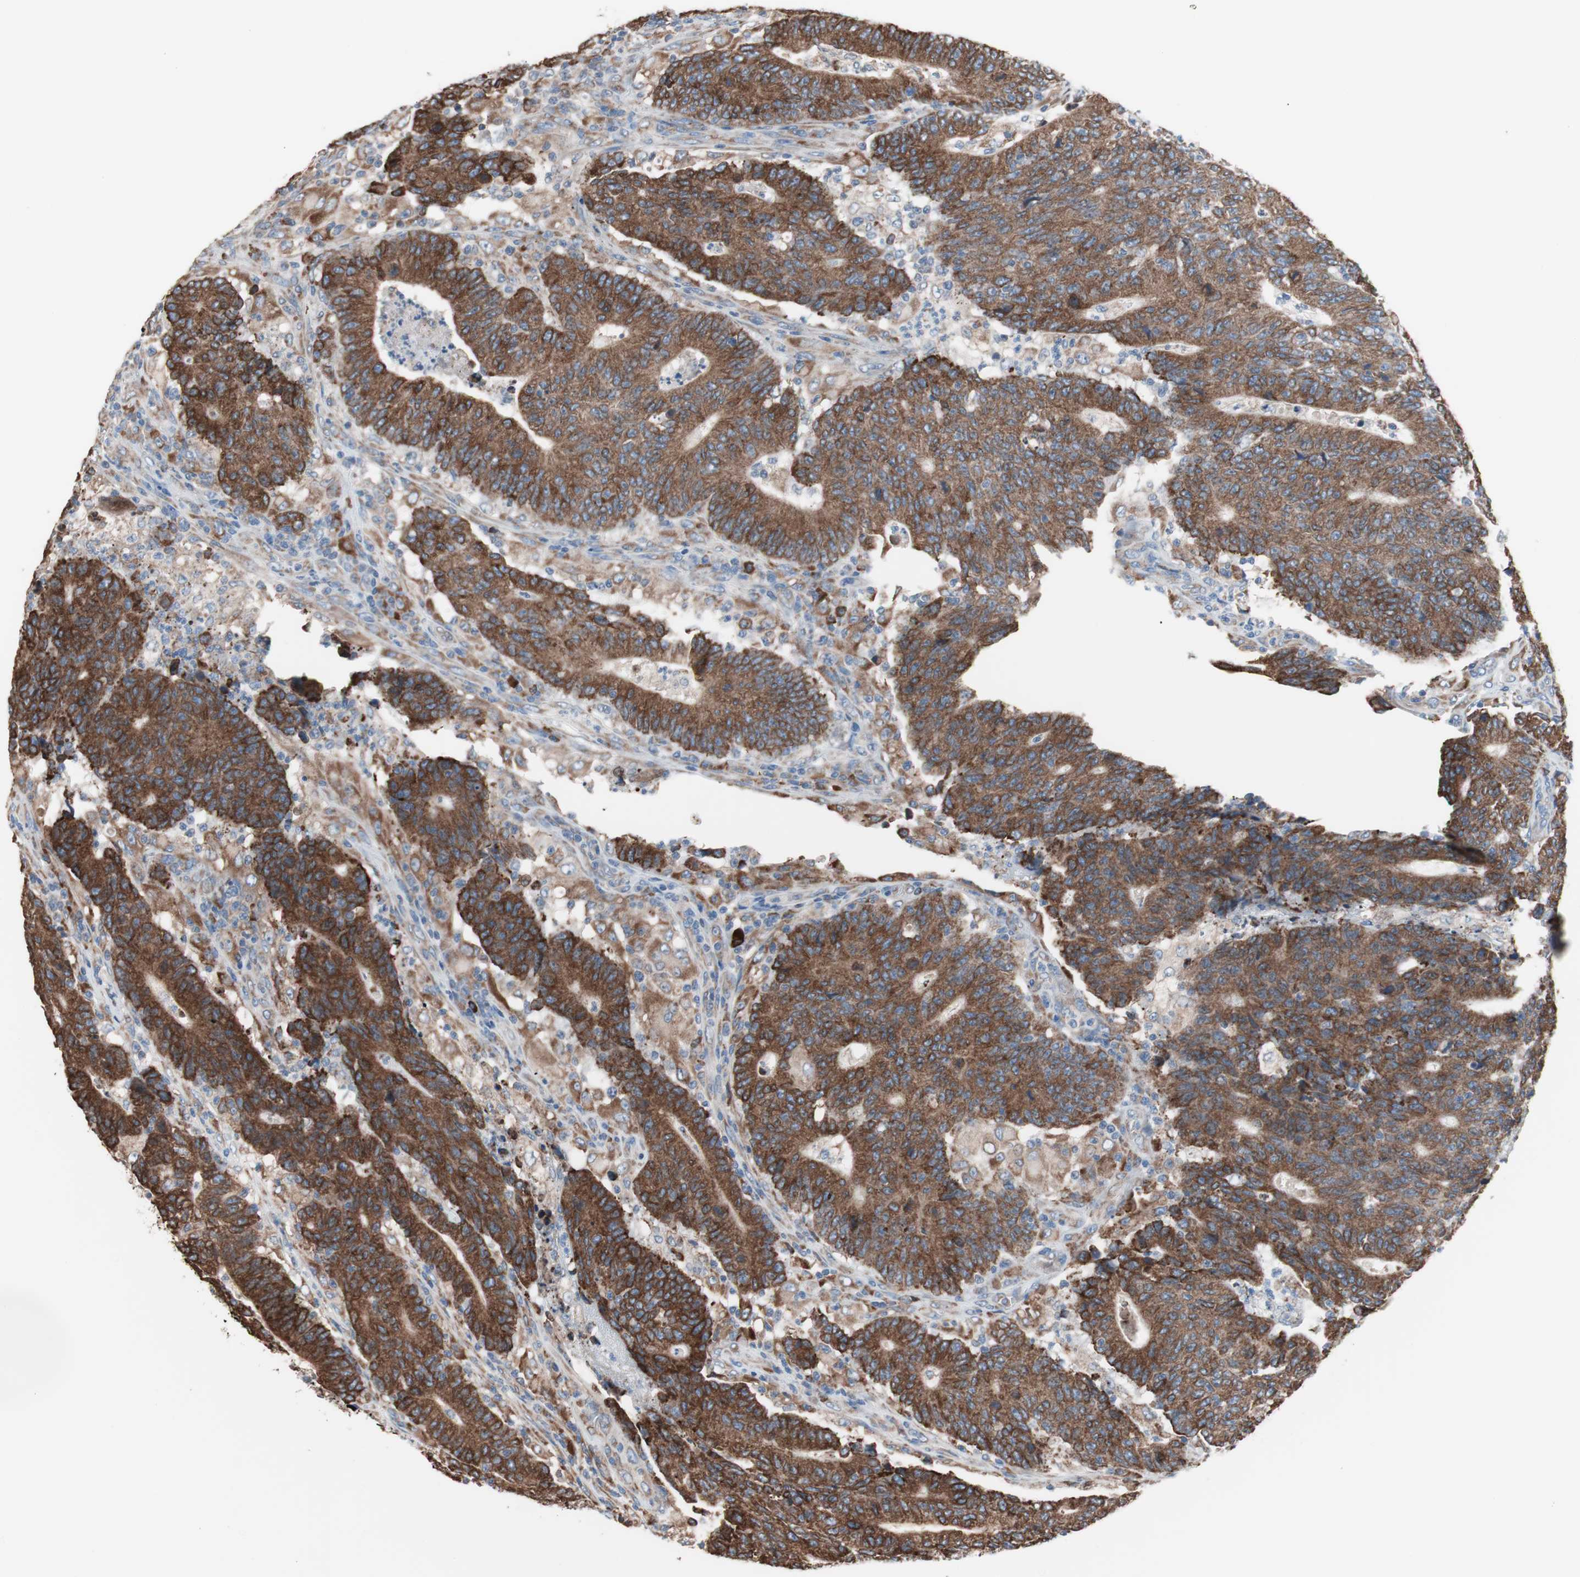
{"staining": {"intensity": "strong", "quantity": ">75%", "location": "cytoplasmic/membranous"}, "tissue": "colorectal cancer", "cell_type": "Tumor cells", "image_type": "cancer", "snomed": [{"axis": "morphology", "description": "Normal tissue, NOS"}, {"axis": "morphology", "description": "Adenocarcinoma, NOS"}, {"axis": "topography", "description": "Colon"}], "caption": "An image of human adenocarcinoma (colorectal) stained for a protein displays strong cytoplasmic/membranous brown staining in tumor cells. The protein of interest is stained brown, and the nuclei are stained in blue (DAB IHC with brightfield microscopy, high magnification).", "gene": "SLC27A4", "patient": {"sex": "female", "age": 75}}